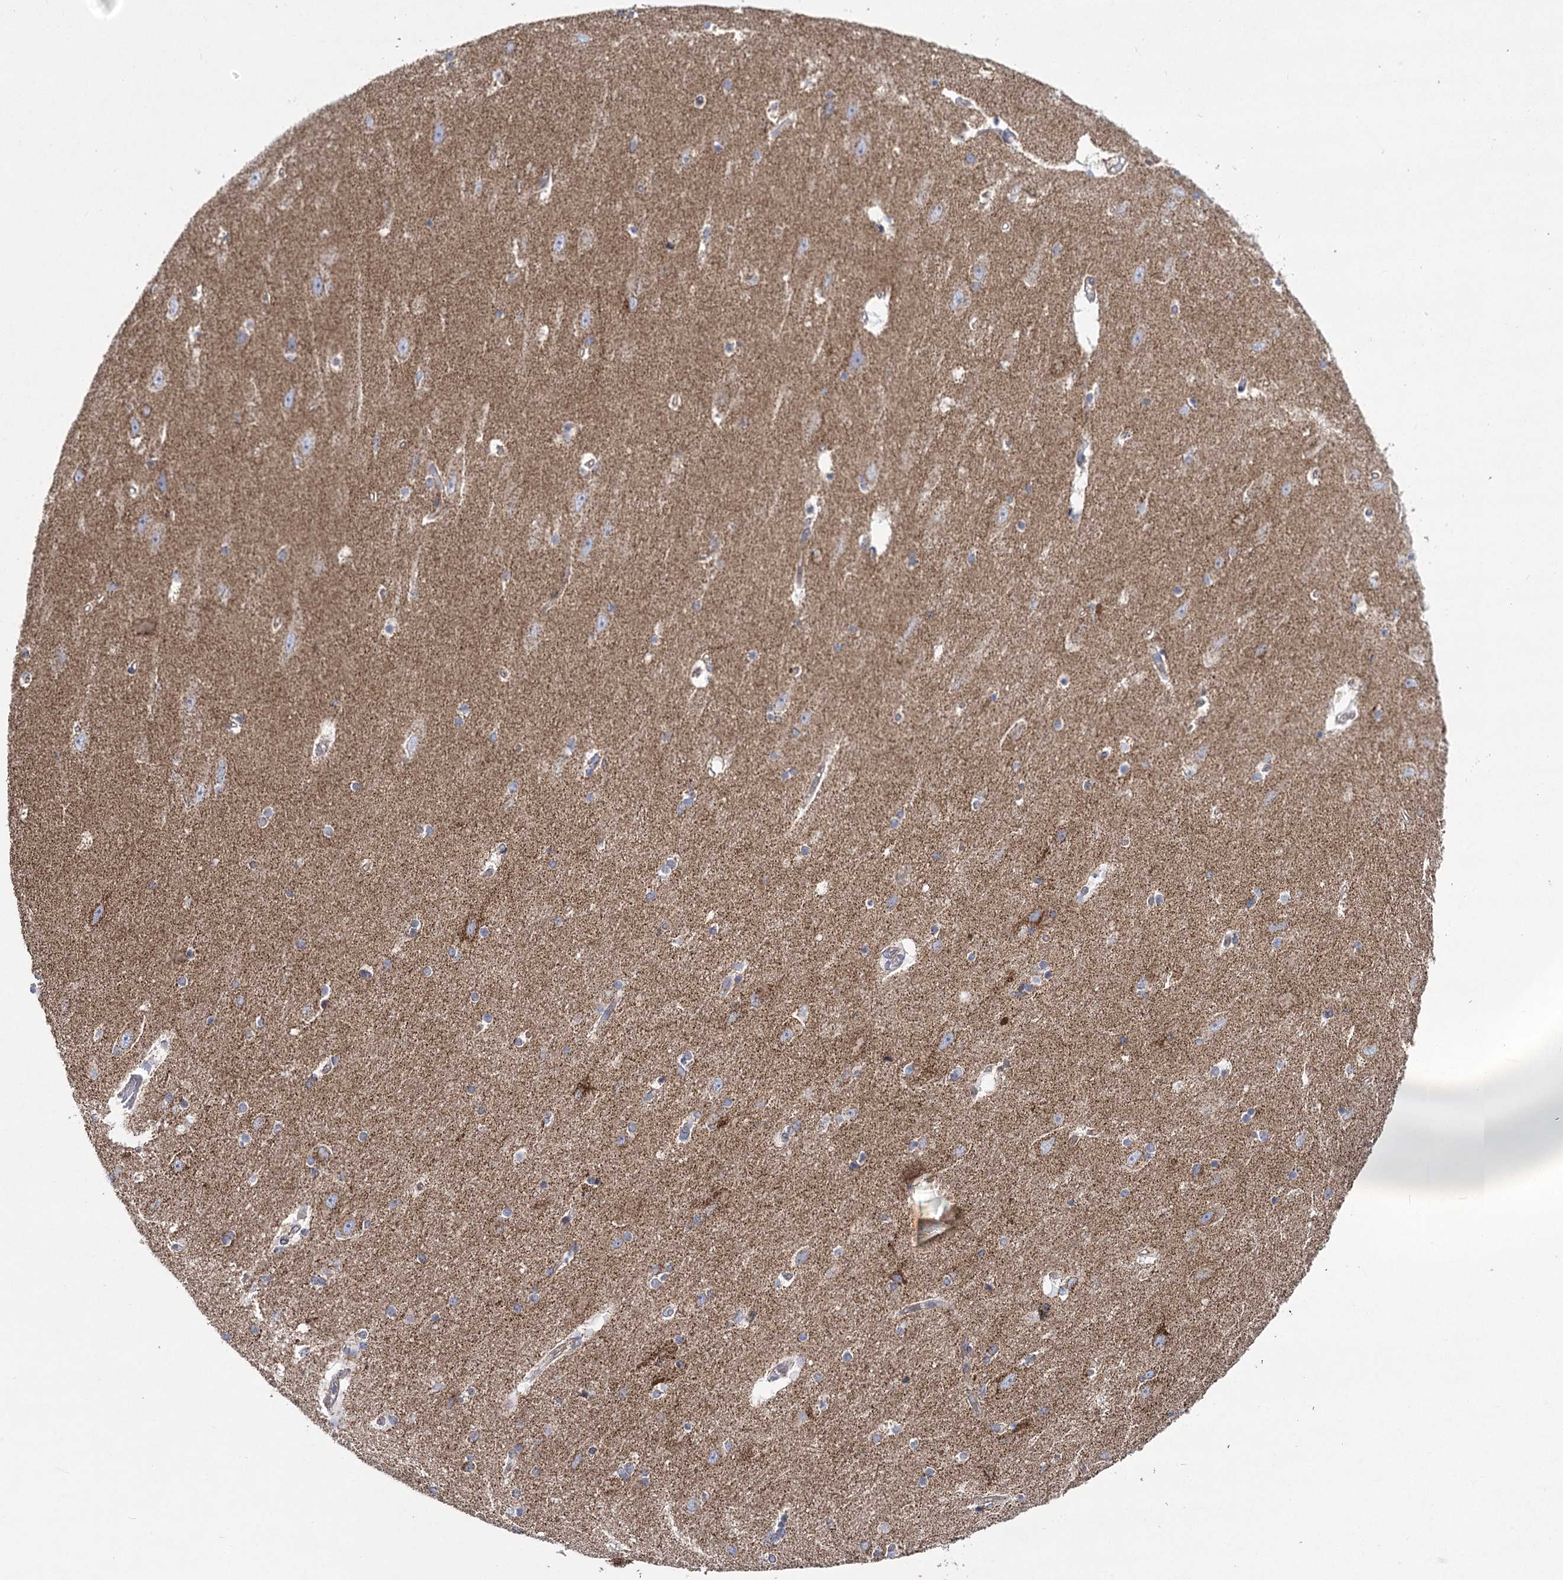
{"staining": {"intensity": "negative", "quantity": "none", "location": "none"}, "tissue": "hippocampus", "cell_type": "Glial cells", "image_type": "normal", "snomed": [{"axis": "morphology", "description": "Normal tissue, NOS"}, {"axis": "topography", "description": "Hippocampus"}], "caption": "Glial cells show no significant expression in normal hippocampus.", "gene": "SNX7", "patient": {"sex": "female", "age": 54}}